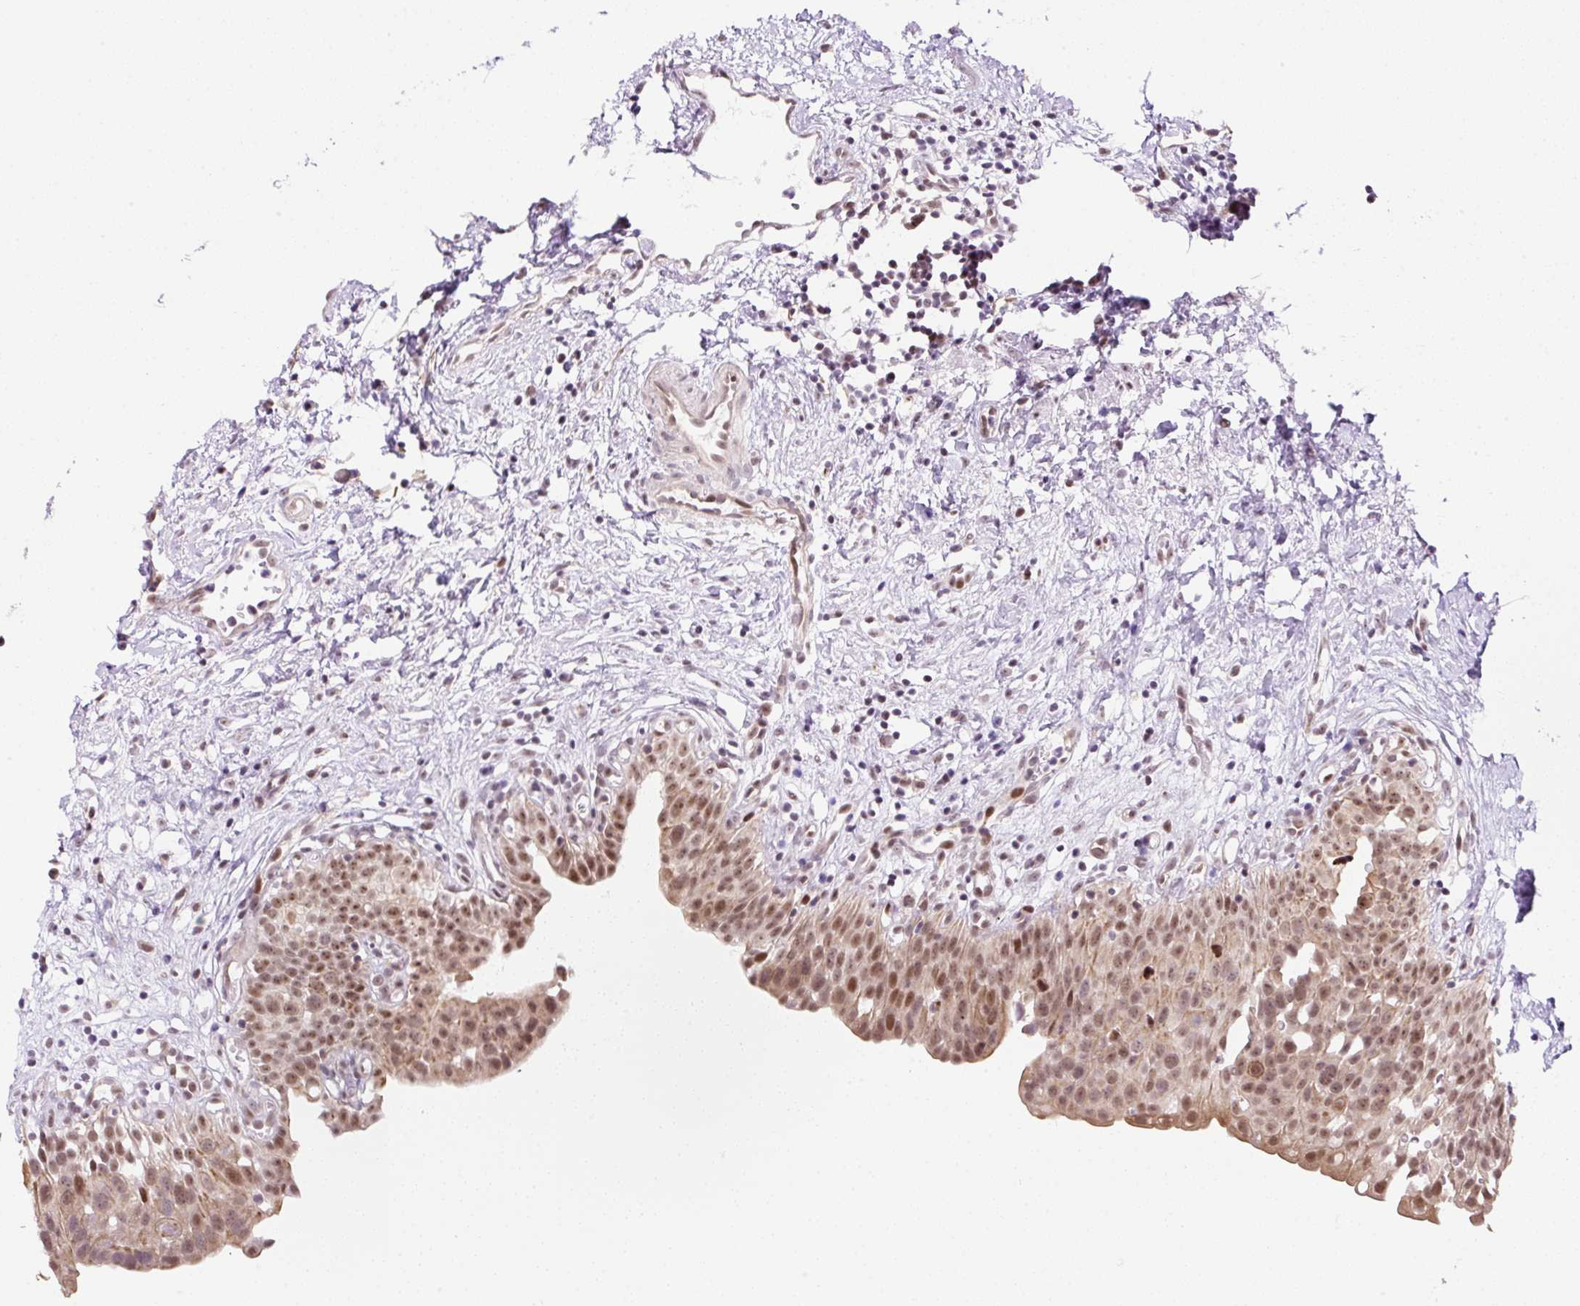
{"staining": {"intensity": "moderate", "quantity": ">75%", "location": "nuclear"}, "tissue": "urinary bladder", "cell_type": "Urothelial cells", "image_type": "normal", "snomed": [{"axis": "morphology", "description": "Normal tissue, NOS"}, {"axis": "topography", "description": "Urinary bladder"}], "caption": "A brown stain shows moderate nuclear staining of a protein in urothelial cells of normal urinary bladder. Nuclei are stained in blue.", "gene": "TAF1A", "patient": {"sex": "male", "age": 51}}